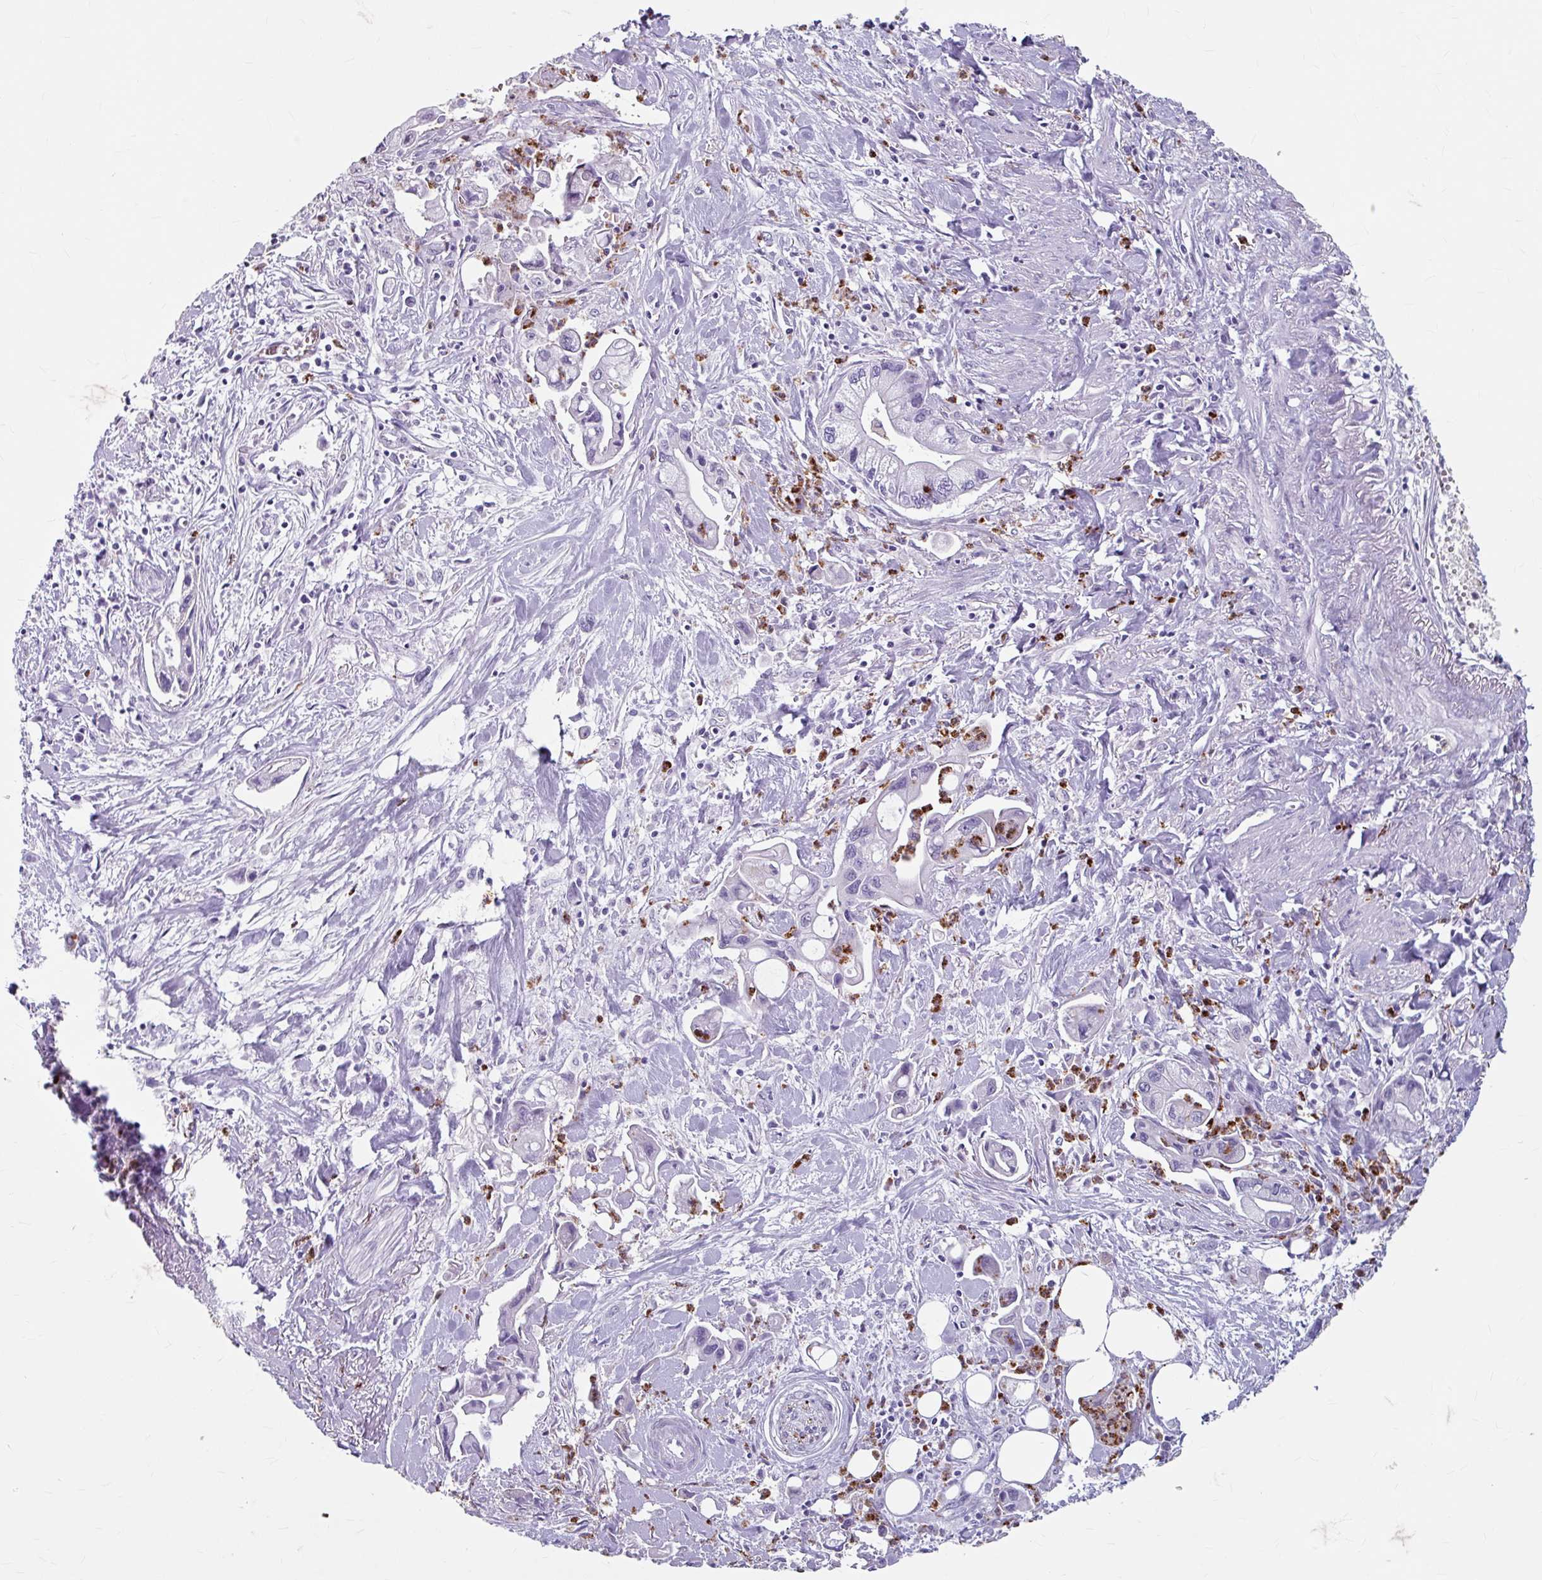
{"staining": {"intensity": "negative", "quantity": "none", "location": "none"}, "tissue": "pancreatic cancer", "cell_type": "Tumor cells", "image_type": "cancer", "snomed": [{"axis": "morphology", "description": "Adenocarcinoma, NOS"}, {"axis": "topography", "description": "Pancreas"}], "caption": "This is a micrograph of immunohistochemistry (IHC) staining of pancreatic cancer (adenocarcinoma), which shows no staining in tumor cells.", "gene": "ANKRD1", "patient": {"sex": "male", "age": 61}}